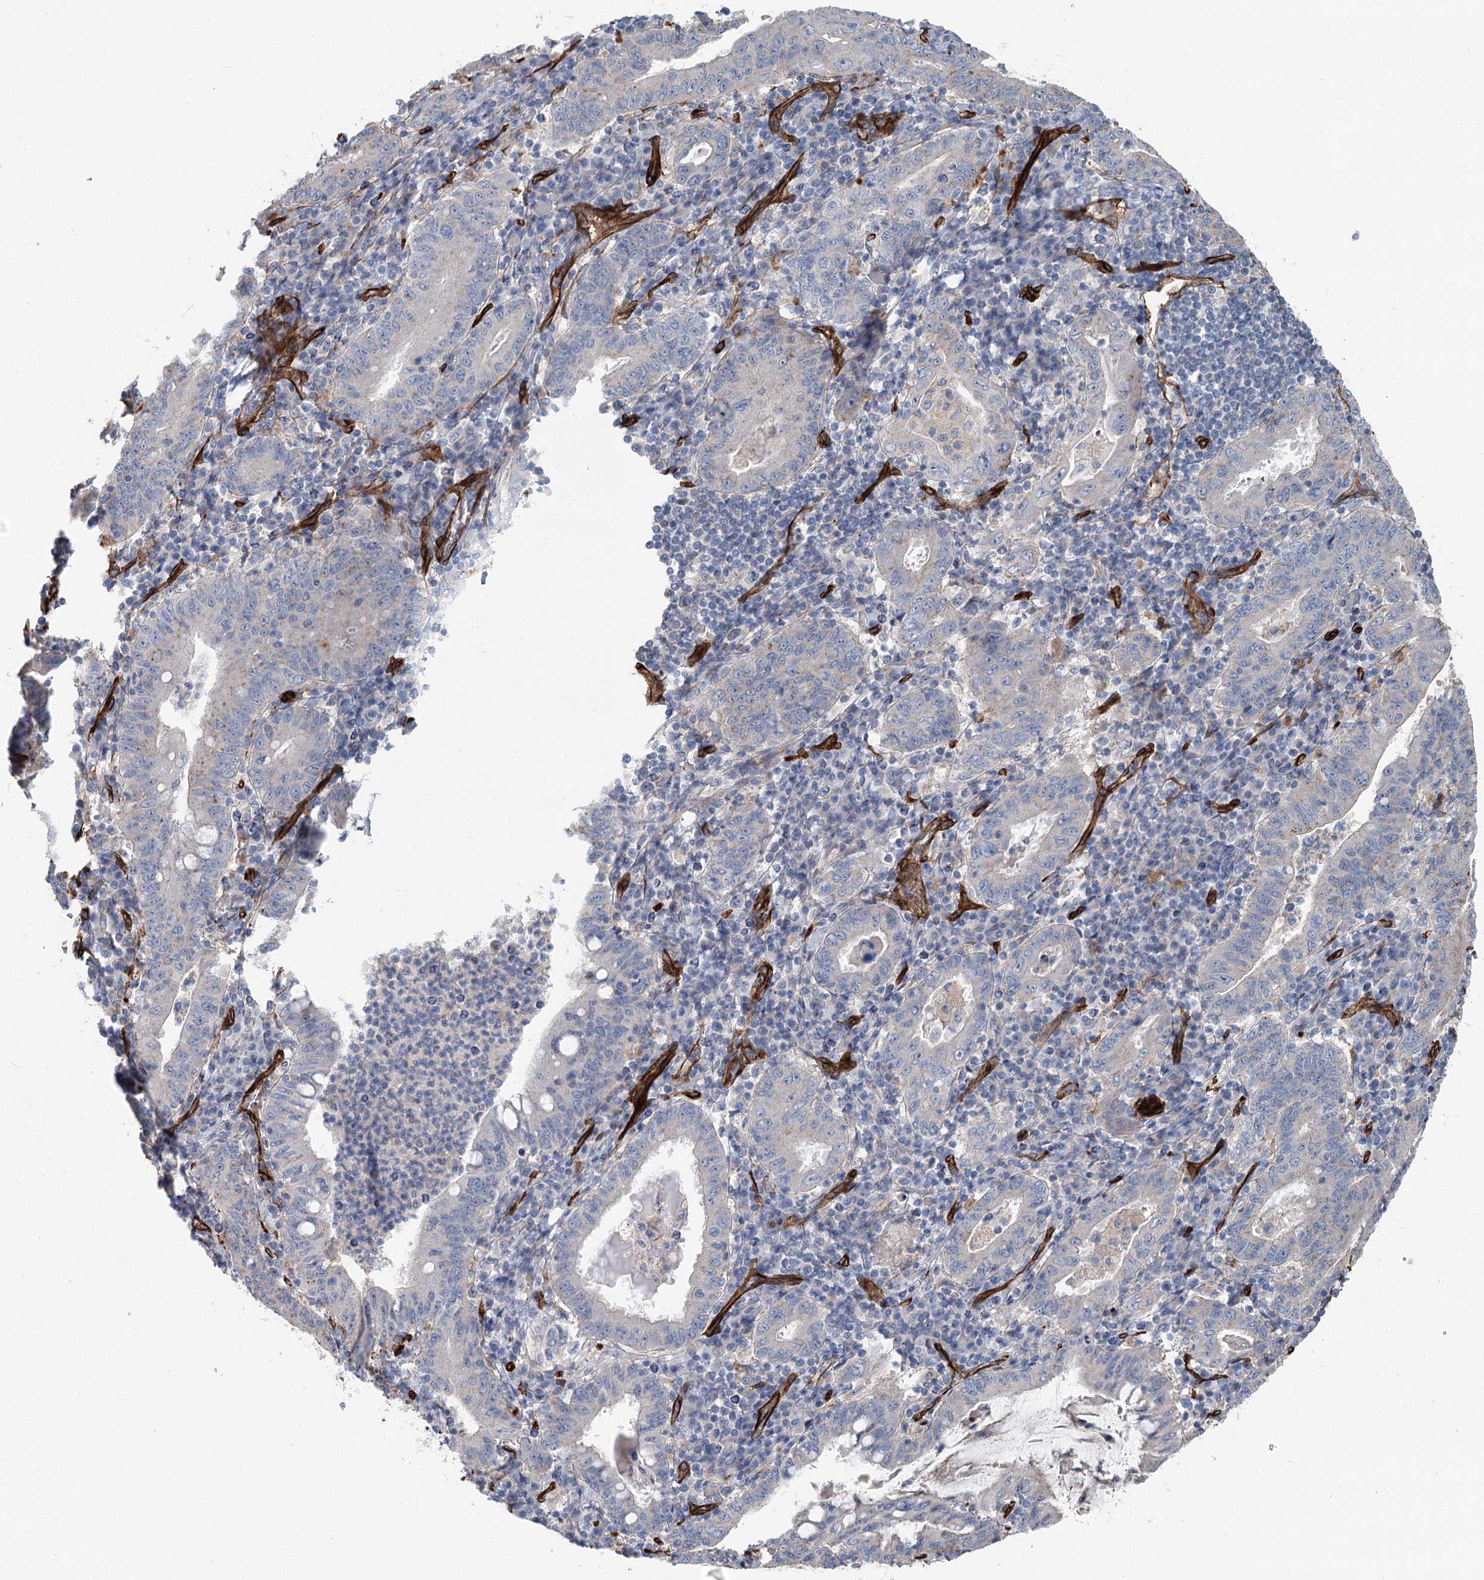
{"staining": {"intensity": "negative", "quantity": "none", "location": "none"}, "tissue": "stomach cancer", "cell_type": "Tumor cells", "image_type": "cancer", "snomed": [{"axis": "morphology", "description": "Normal tissue, NOS"}, {"axis": "morphology", "description": "Adenocarcinoma, NOS"}, {"axis": "topography", "description": "Esophagus"}, {"axis": "topography", "description": "Stomach, upper"}, {"axis": "topography", "description": "Peripheral nerve tissue"}], "caption": "There is no significant expression in tumor cells of stomach adenocarcinoma. (Immunohistochemistry, brightfield microscopy, high magnification).", "gene": "IQSEC1", "patient": {"sex": "male", "age": 62}}